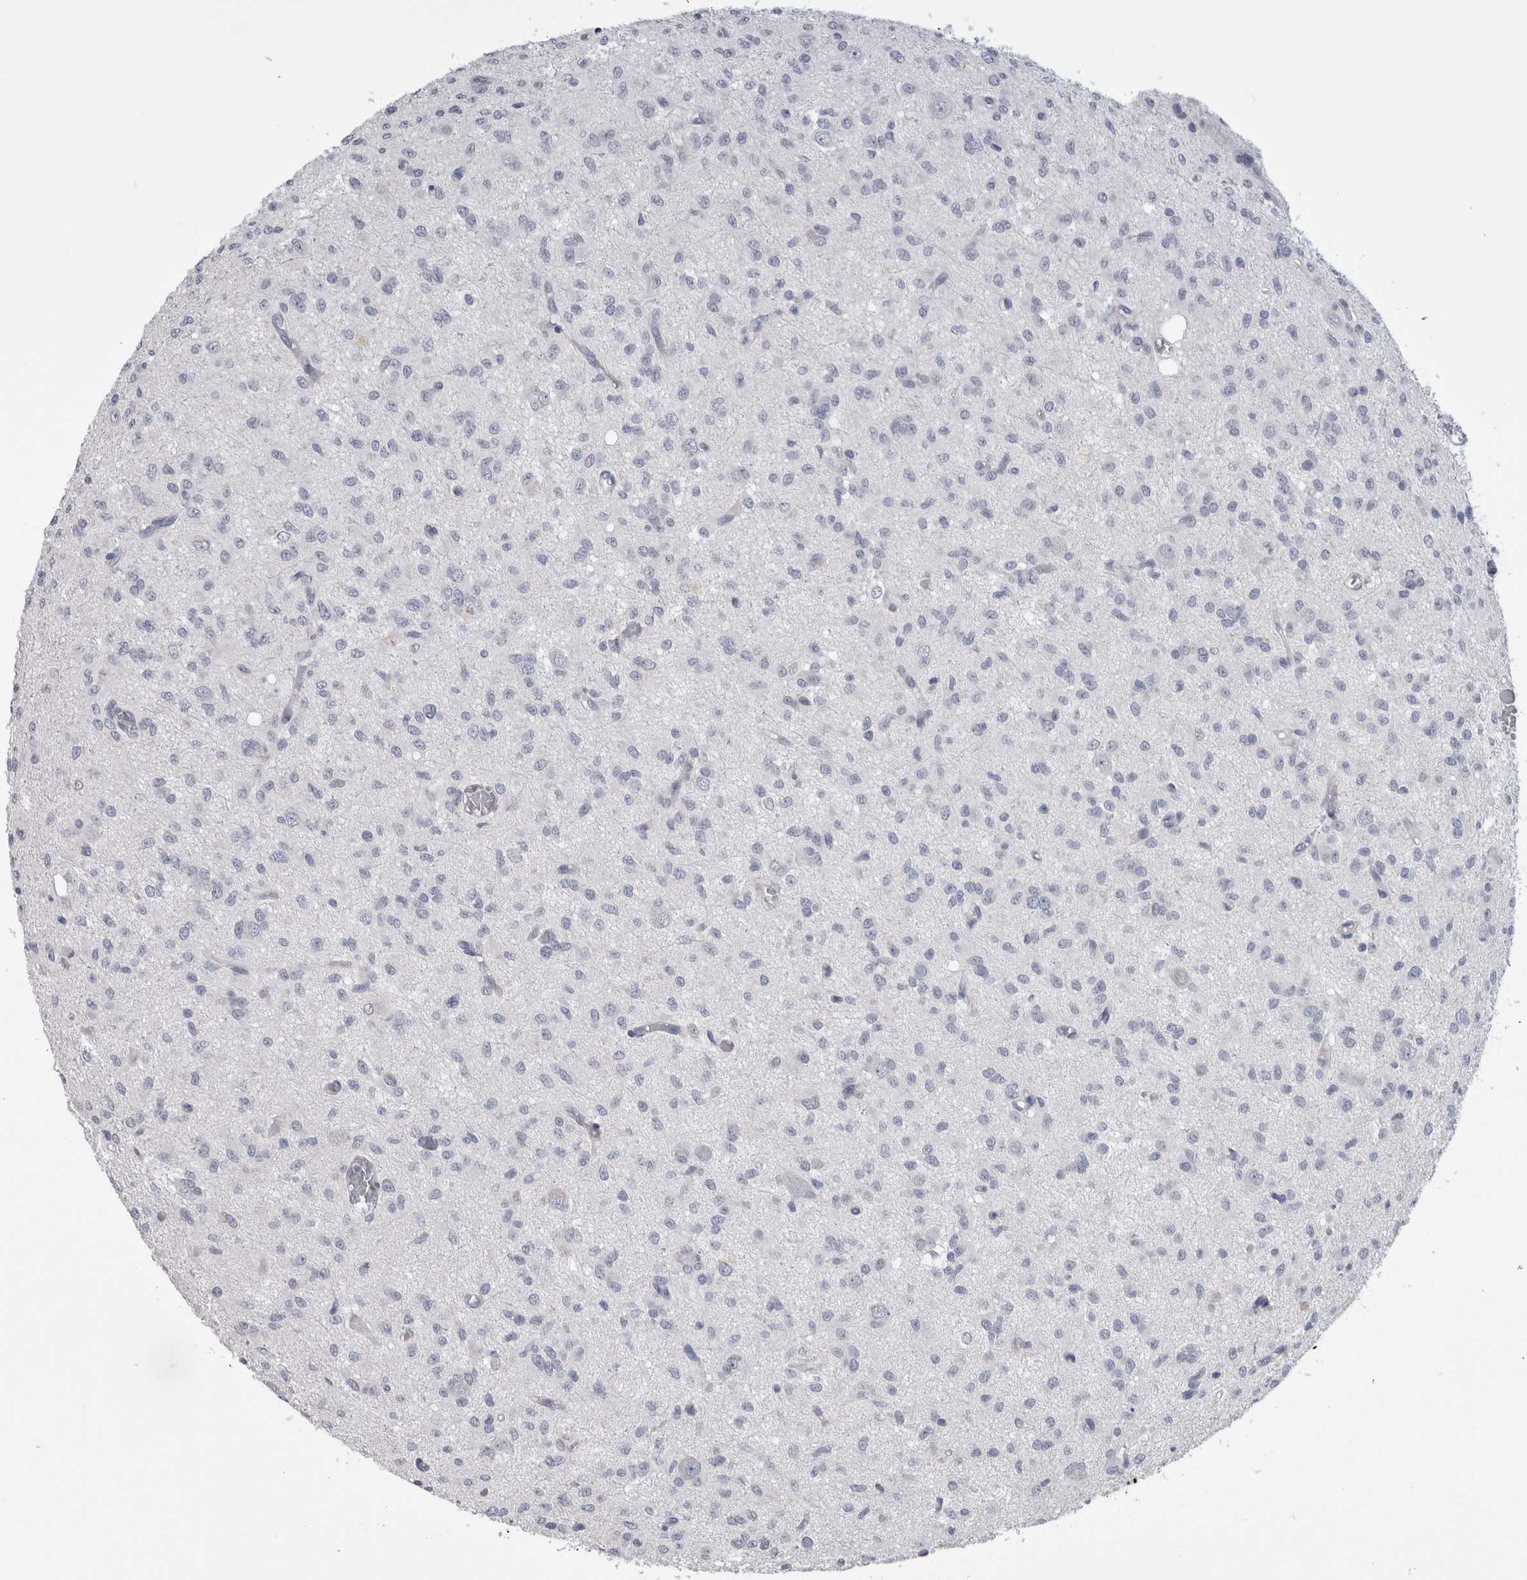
{"staining": {"intensity": "negative", "quantity": "none", "location": "none"}, "tissue": "glioma", "cell_type": "Tumor cells", "image_type": "cancer", "snomed": [{"axis": "morphology", "description": "Glioma, malignant, High grade"}, {"axis": "topography", "description": "Brain"}], "caption": "Glioma was stained to show a protein in brown. There is no significant positivity in tumor cells. Nuclei are stained in blue.", "gene": "IL33", "patient": {"sex": "female", "age": 59}}